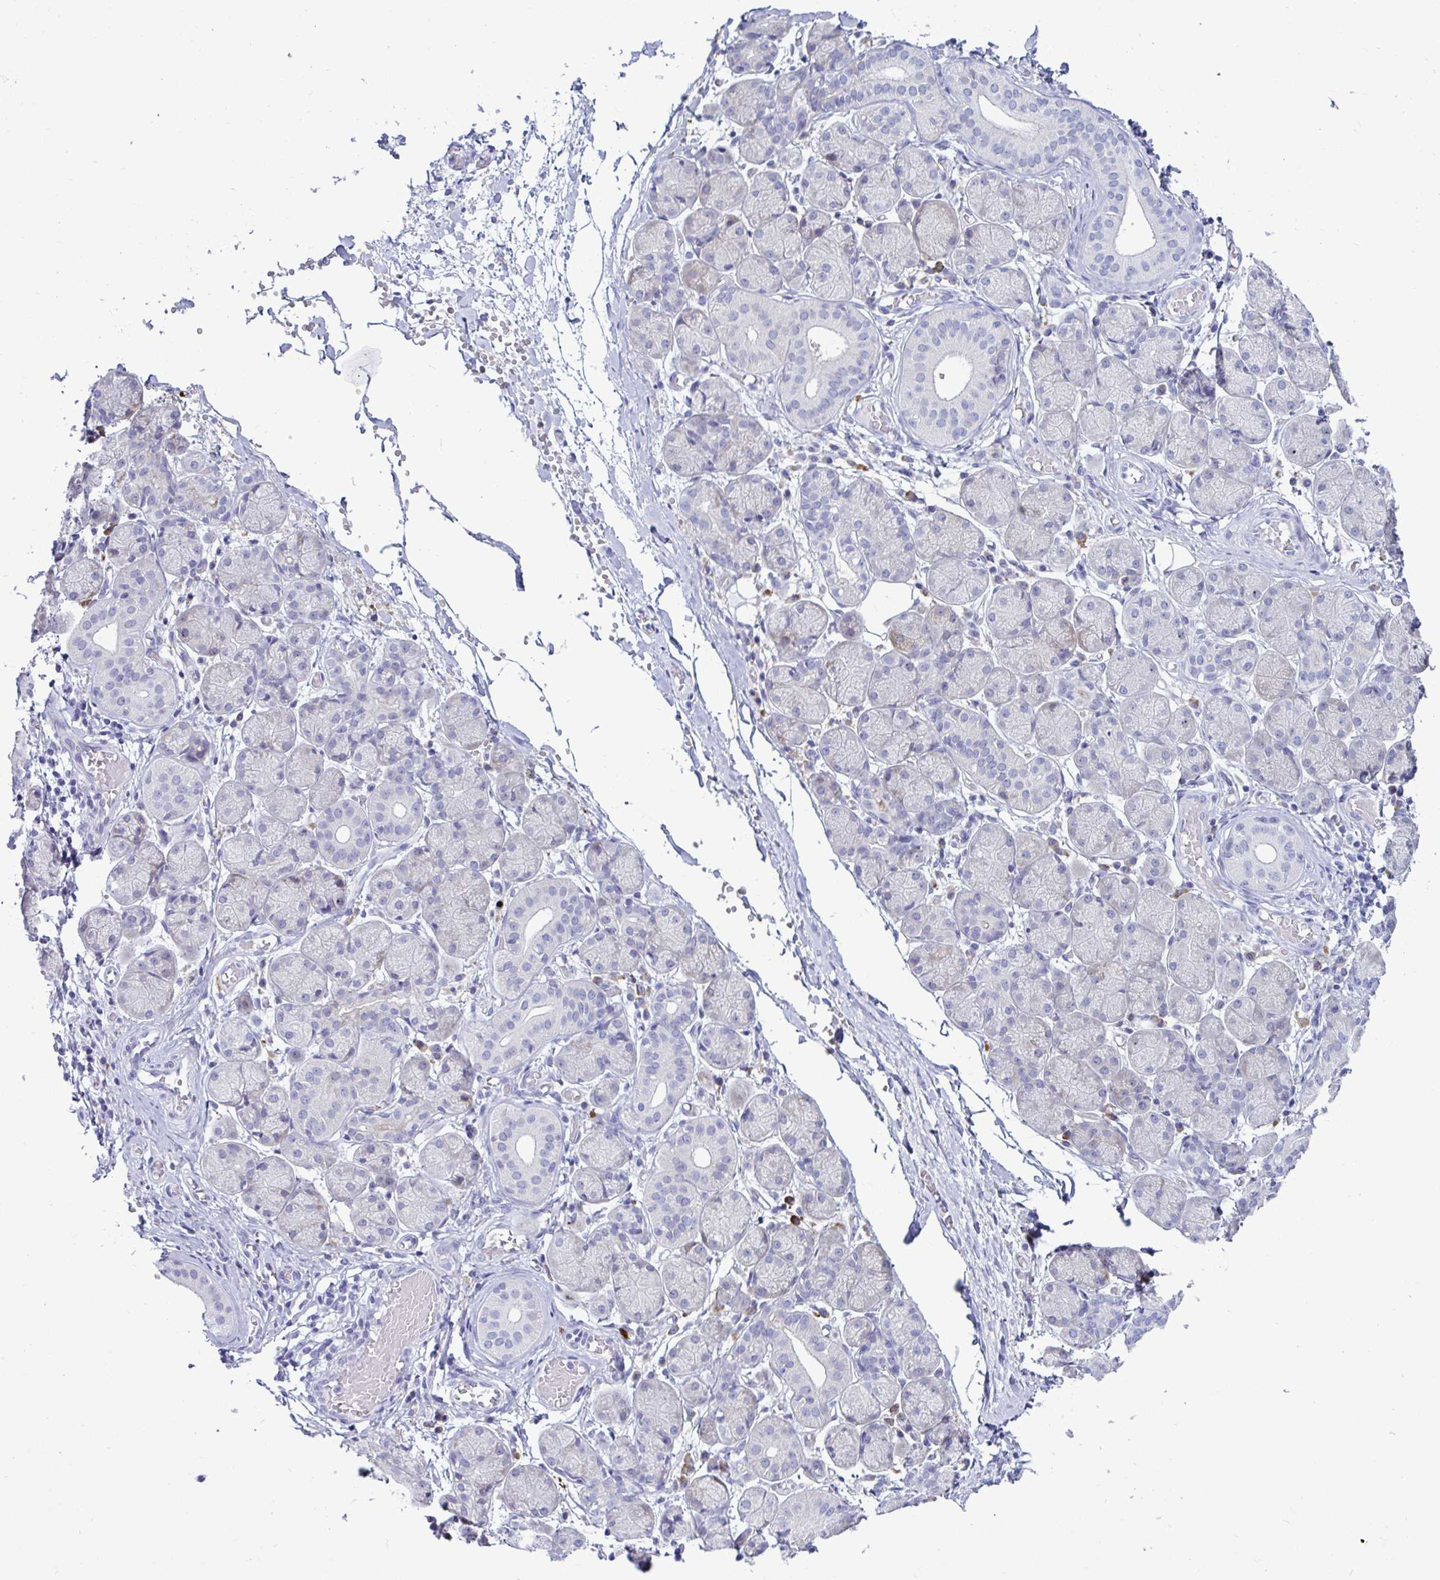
{"staining": {"intensity": "negative", "quantity": "none", "location": "none"}, "tissue": "salivary gland", "cell_type": "Glandular cells", "image_type": "normal", "snomed": [{"axis": "morphology", "description": "Normal tissue, NOS"}, {"axis": "topography", "description": "Salivary gland"}], "caption": "Immunohistochemical staining of benign human salivary gland displays no significant positivity in glandular cells. (Brightfield microscopy of DAB immunohistochemistry at high magnification).", "gene": "TFPI2", "patient": {"sex": "female", "age": 24}}